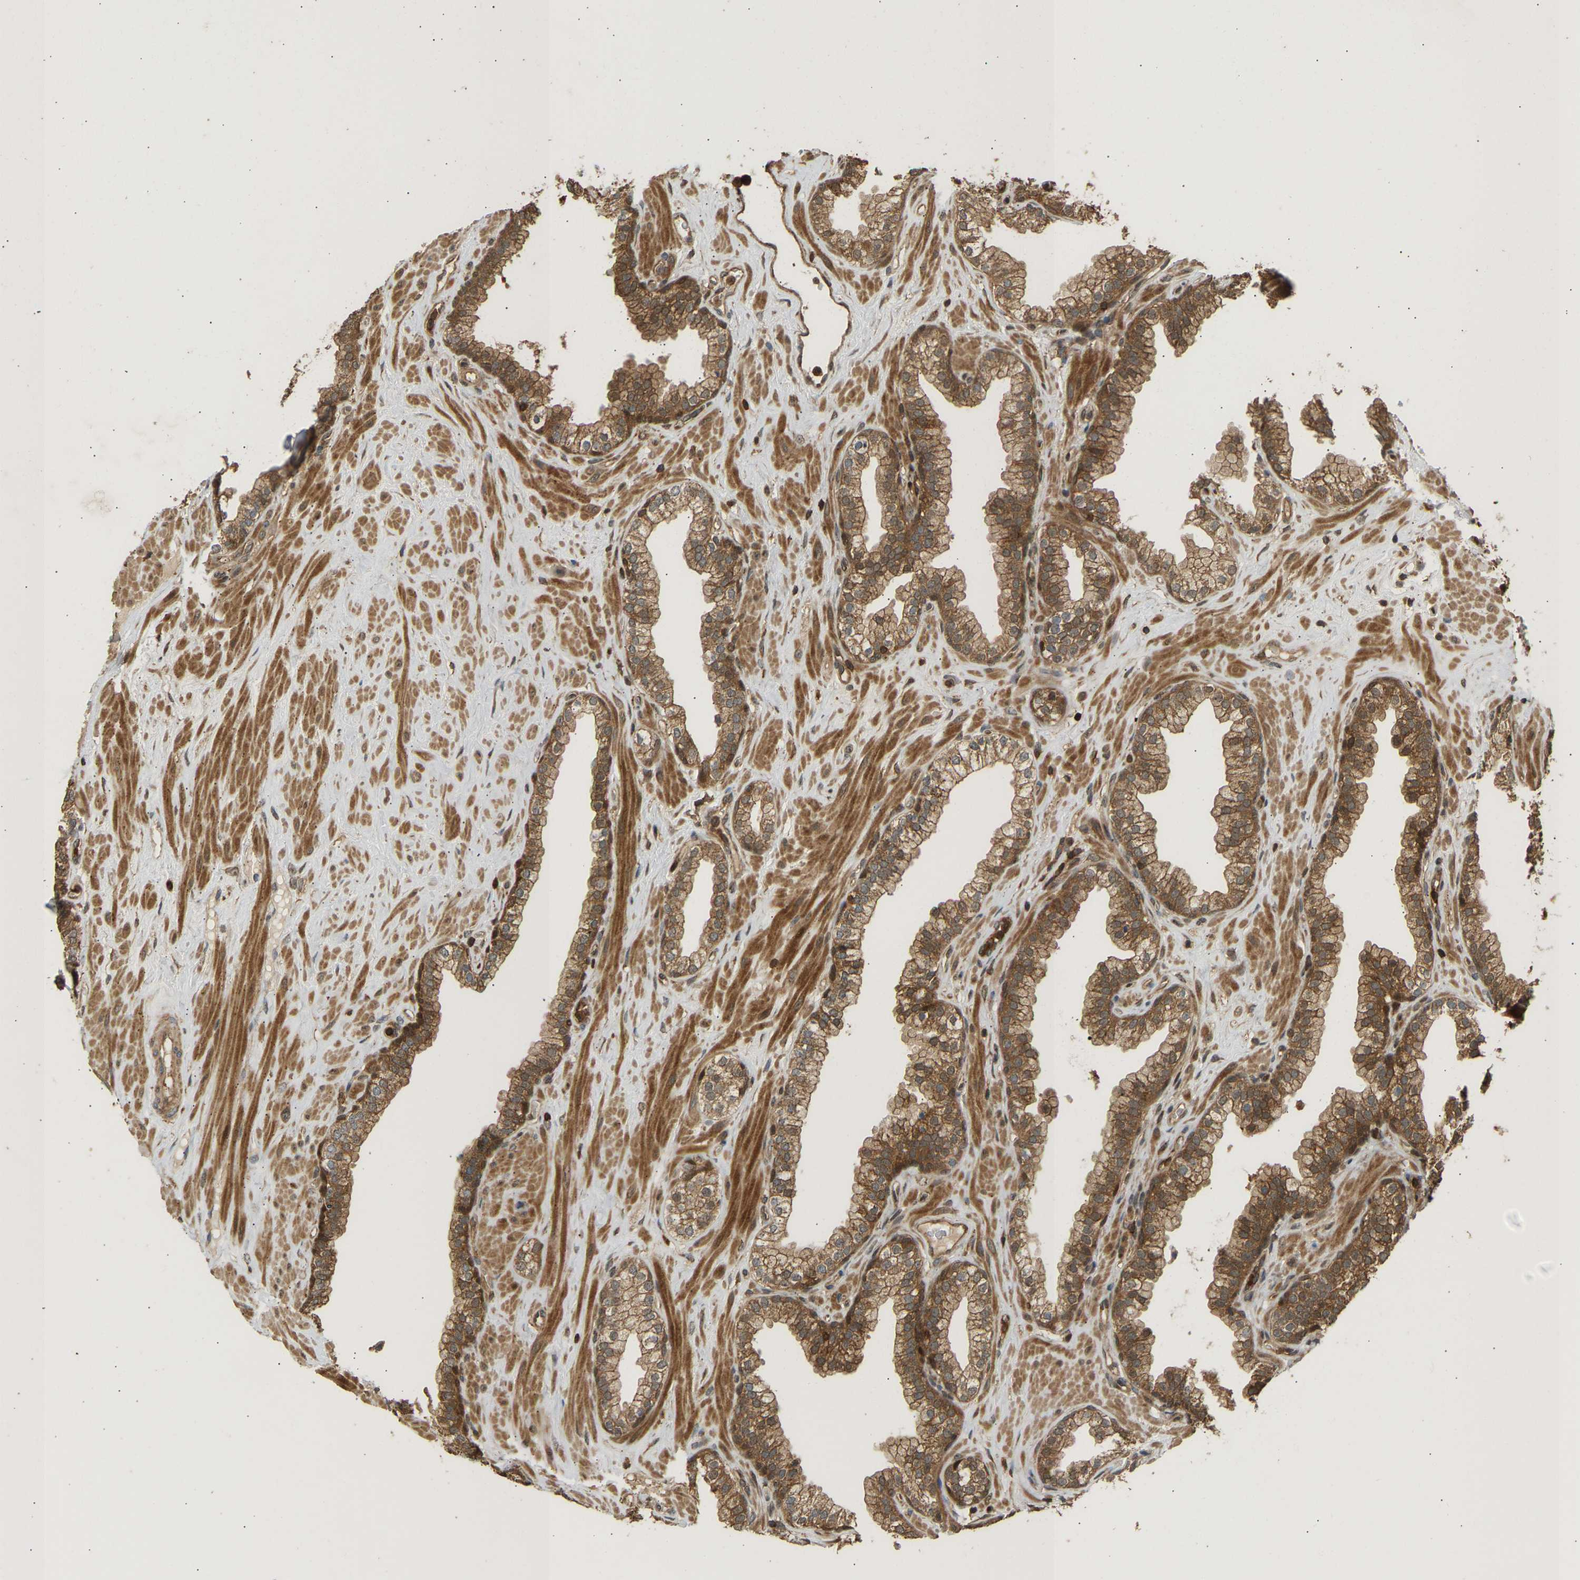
{"staining": {"intensity": "moderate", "quantity": ">75%", "location": "cytoplasmic/membranous"}, "tissue": "prostate", "cell_type": "Glandular cells", "image_type": "normal", "snomed": [{"axis": "morphology", "description": "Normal tissue, NOS"}, {"axis": "morphology", "description": "Urothelial carcinoma, Low grade"}, {"axis": "topography", "description": "Urinary bladder"}, {"axis": "topography", "description": "Prostate"}], "caption": "IHC photomicrograph of unremarkable prostate stained for a protein (brown), which exhibits medium levels of moderate cytoplasmic/membranous positivity in about >75% of glandular cells.", "gene": "ENSG00000282218", "patient": {"sex": "male", "age": 60}}